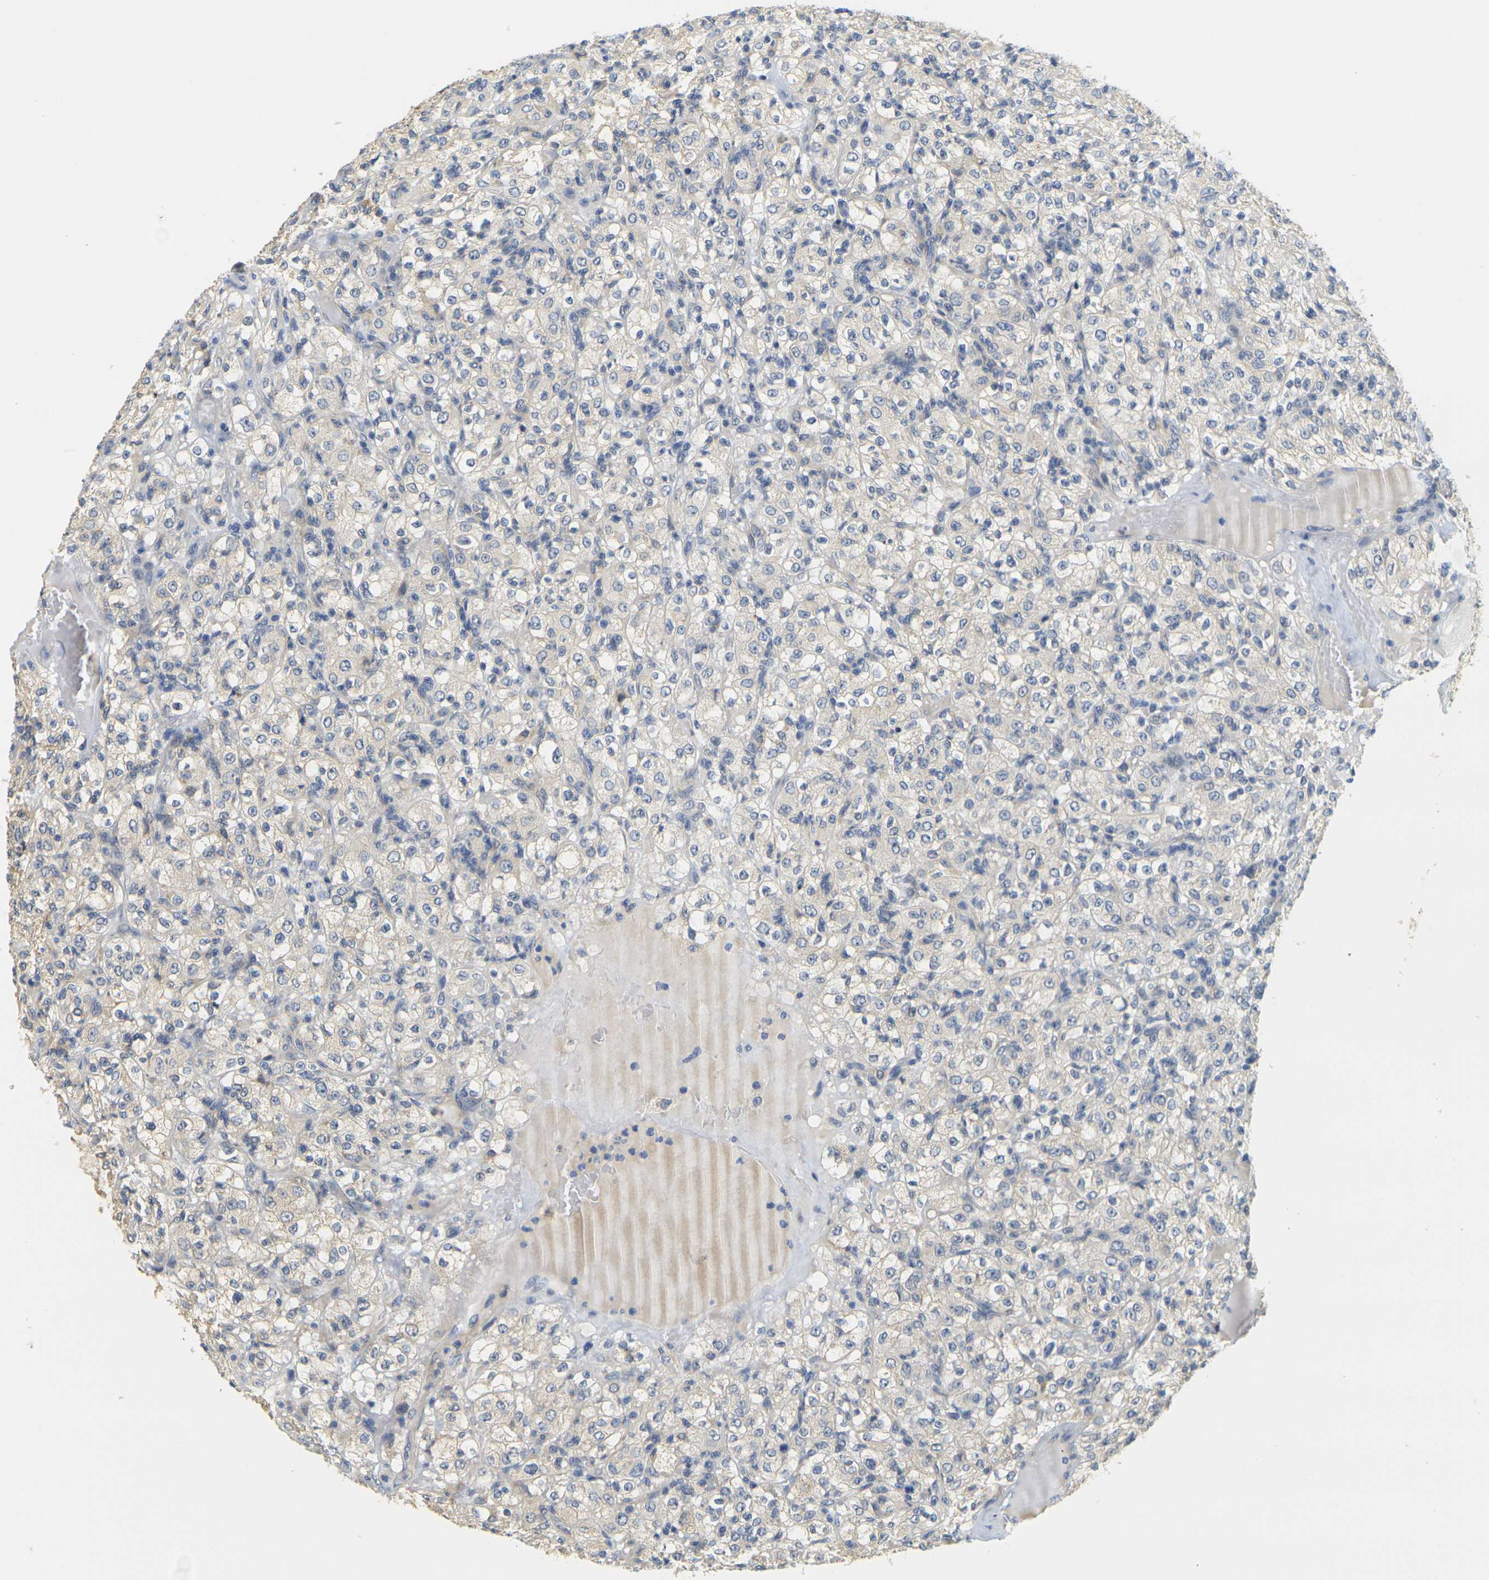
{"staining": {"intensity": "negative", "quantity": "none", "location": "none"}, "tissue": "renal cancer", "cell_type": "Tumor cells", "image_type": "cancer", "snomed": [{"axis": "morphology", "description": "Normal tissue, NOS"}, {"axis": "morphology", "description": "Adenocarcinoma, NOS"}, {"axis": "topography", "description": "Kidney"}], "caption": "This is an immunohistochemistry (IHC) histopathology image of renal cancer. There is no expression in tumor cells.", "gene": "GDAP1", "patient": {"sex": "female", "age": 72}}